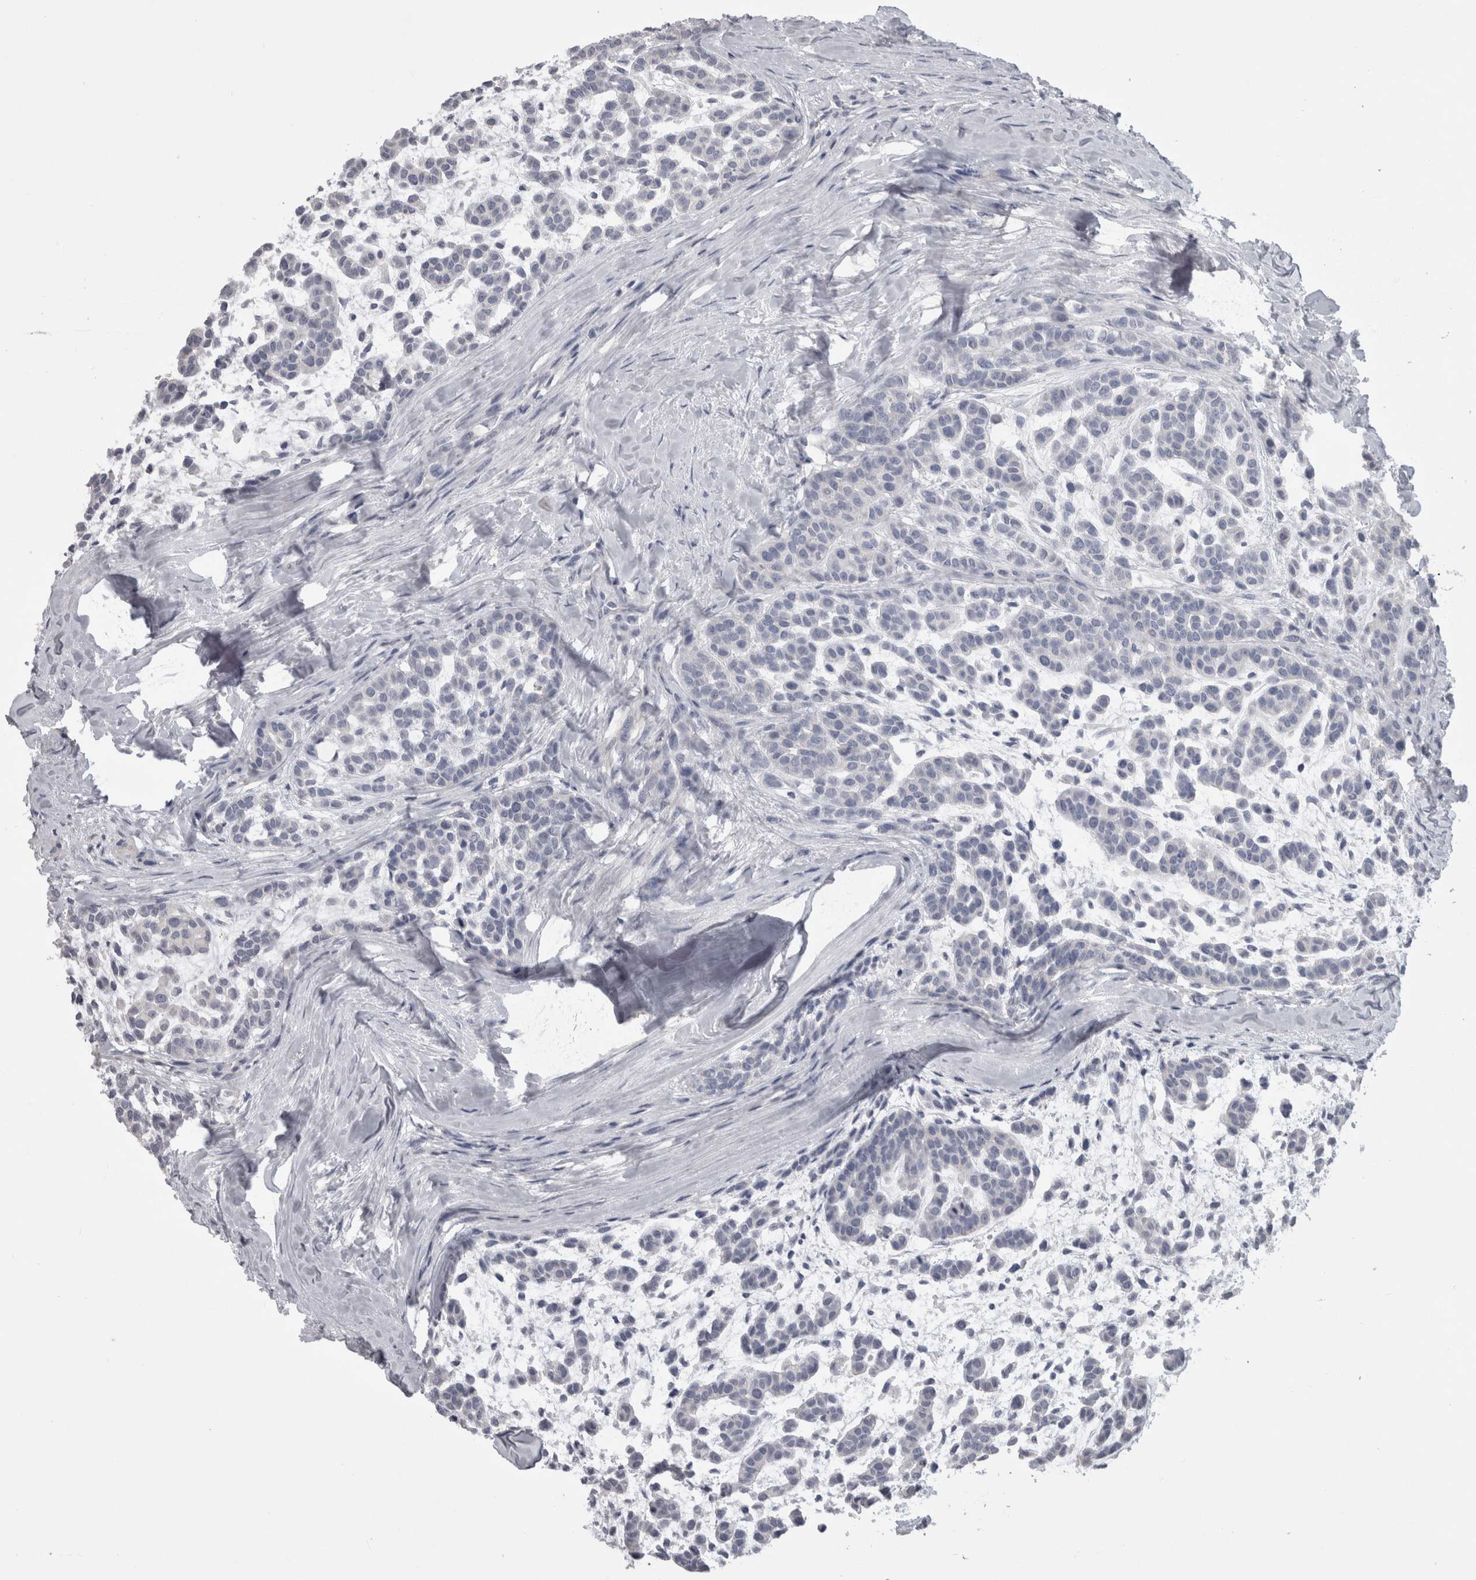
{"staining": {"intensity": "negative", "quantity": "none", "location": "none"}, "tissue": "head and neck cancer", "cell_type": "Tumor cells", "image_type": "cancer", "snomed": [{"axis": "morphology", "description": "Adenocarcinoma, NOS"}, {"axis": "morphology", "description": "Adenoma, NOS"}, {"axis": "topography", "description": "Head-Neck"}], "caption": "There is no significant staining in tumor cells of adenocarcinoma (head and neck). Nuclei are stained in blue.", "gene": "ADAM2", "patient": {"sex": "female", "age": 55}}